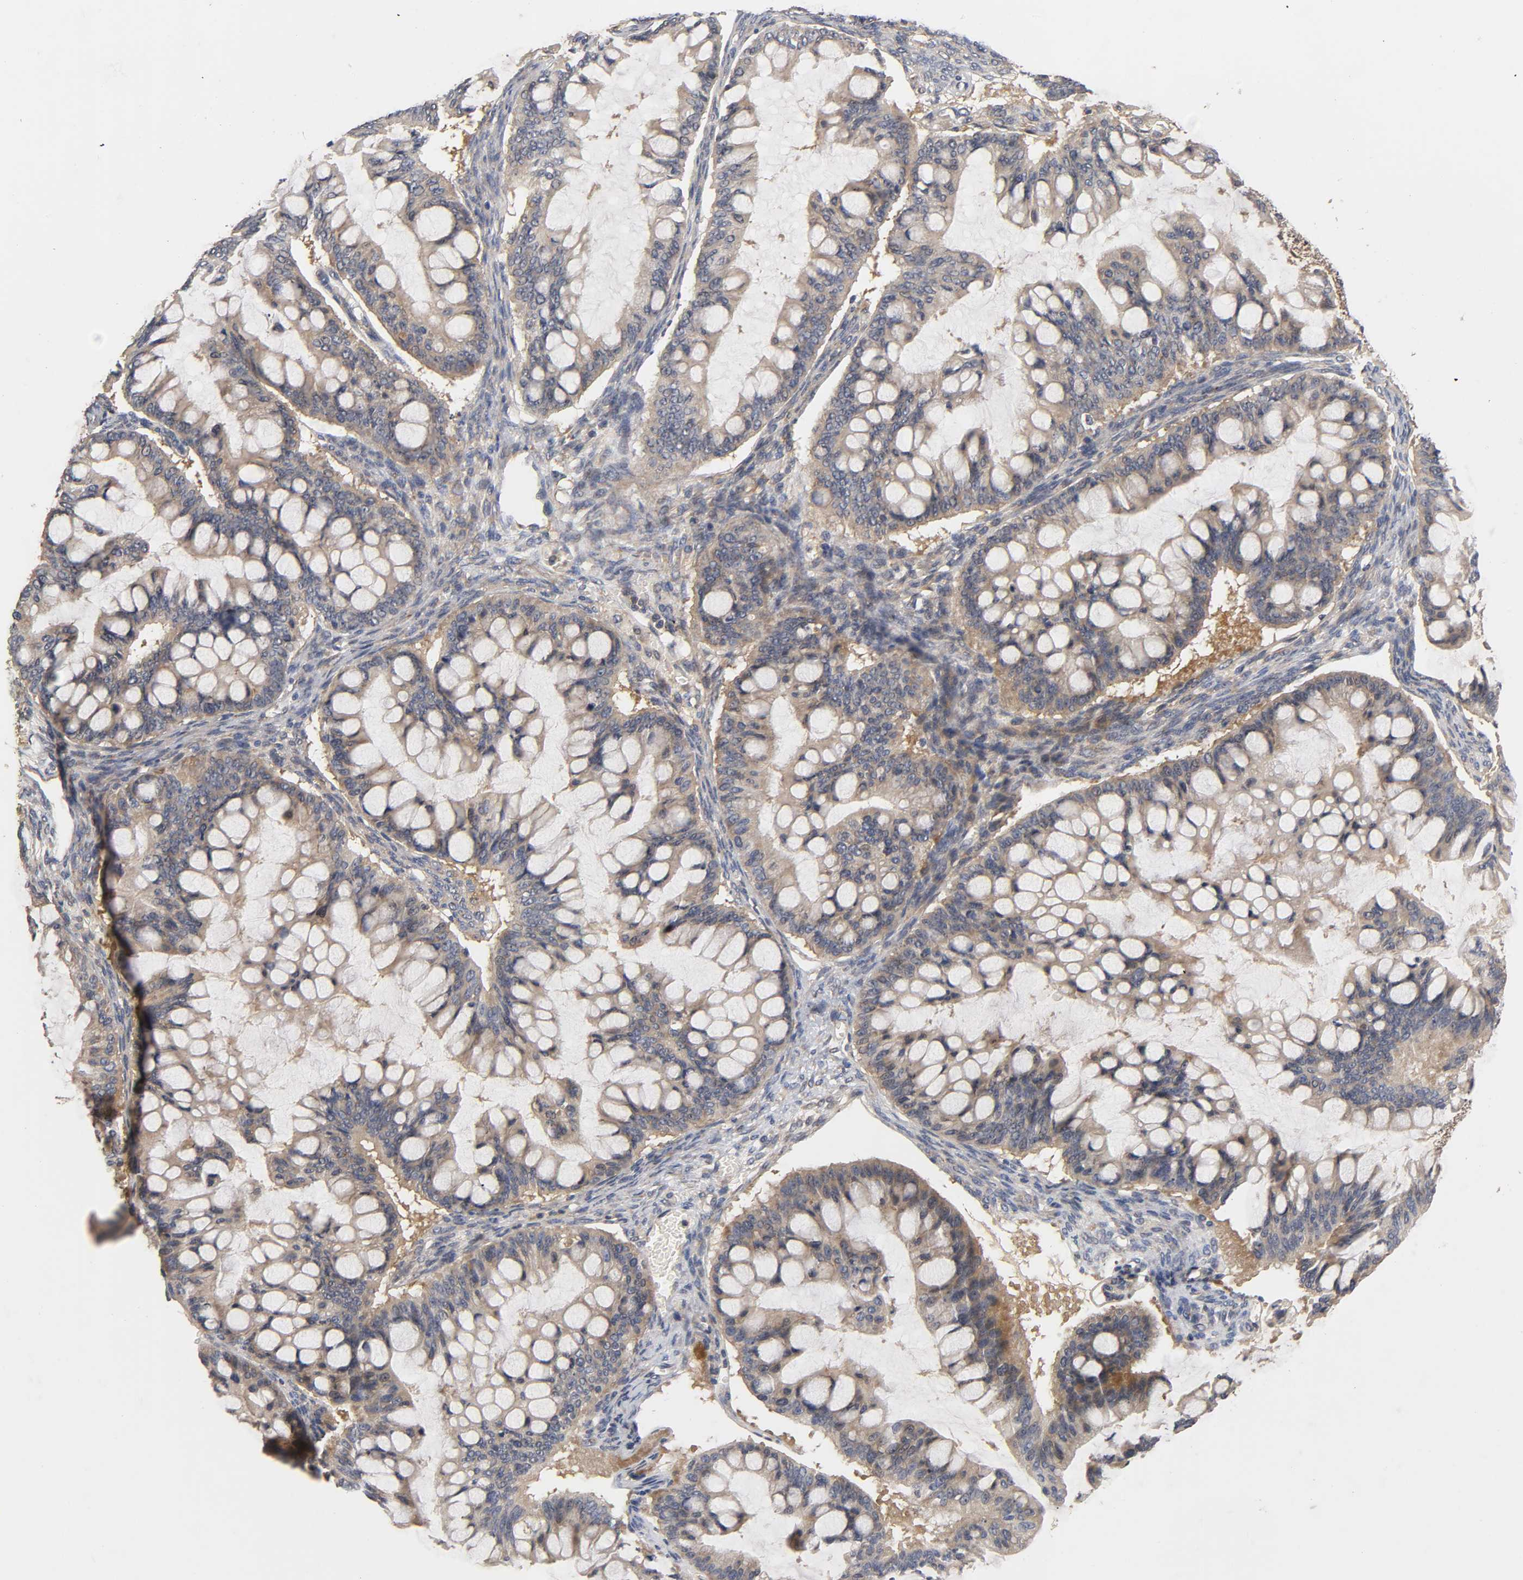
{"staining": {"intensity": "weak", "quantity": "25%-75%", "location": "cytoplasmic/membranous"}, "tissue": "ovarian cancer", "cell_type": "Tumor cells", "image_type": "cancer", "snomed": [{"axis": "morphology", "description": "Cystadenocarcinoma, mucinous, NOS"}, {"axis": "topography", "description": "Ovary"}], "caption": "Weak cytoplasmic/membranous protein staining is seen in about 25%-75% of tumor cells in mucinous cystadenocarcinoma (ovarian). Nuclei are stained in blue.", "gene": "SCAP", "patient": {"sex": "female", "age": 73}}